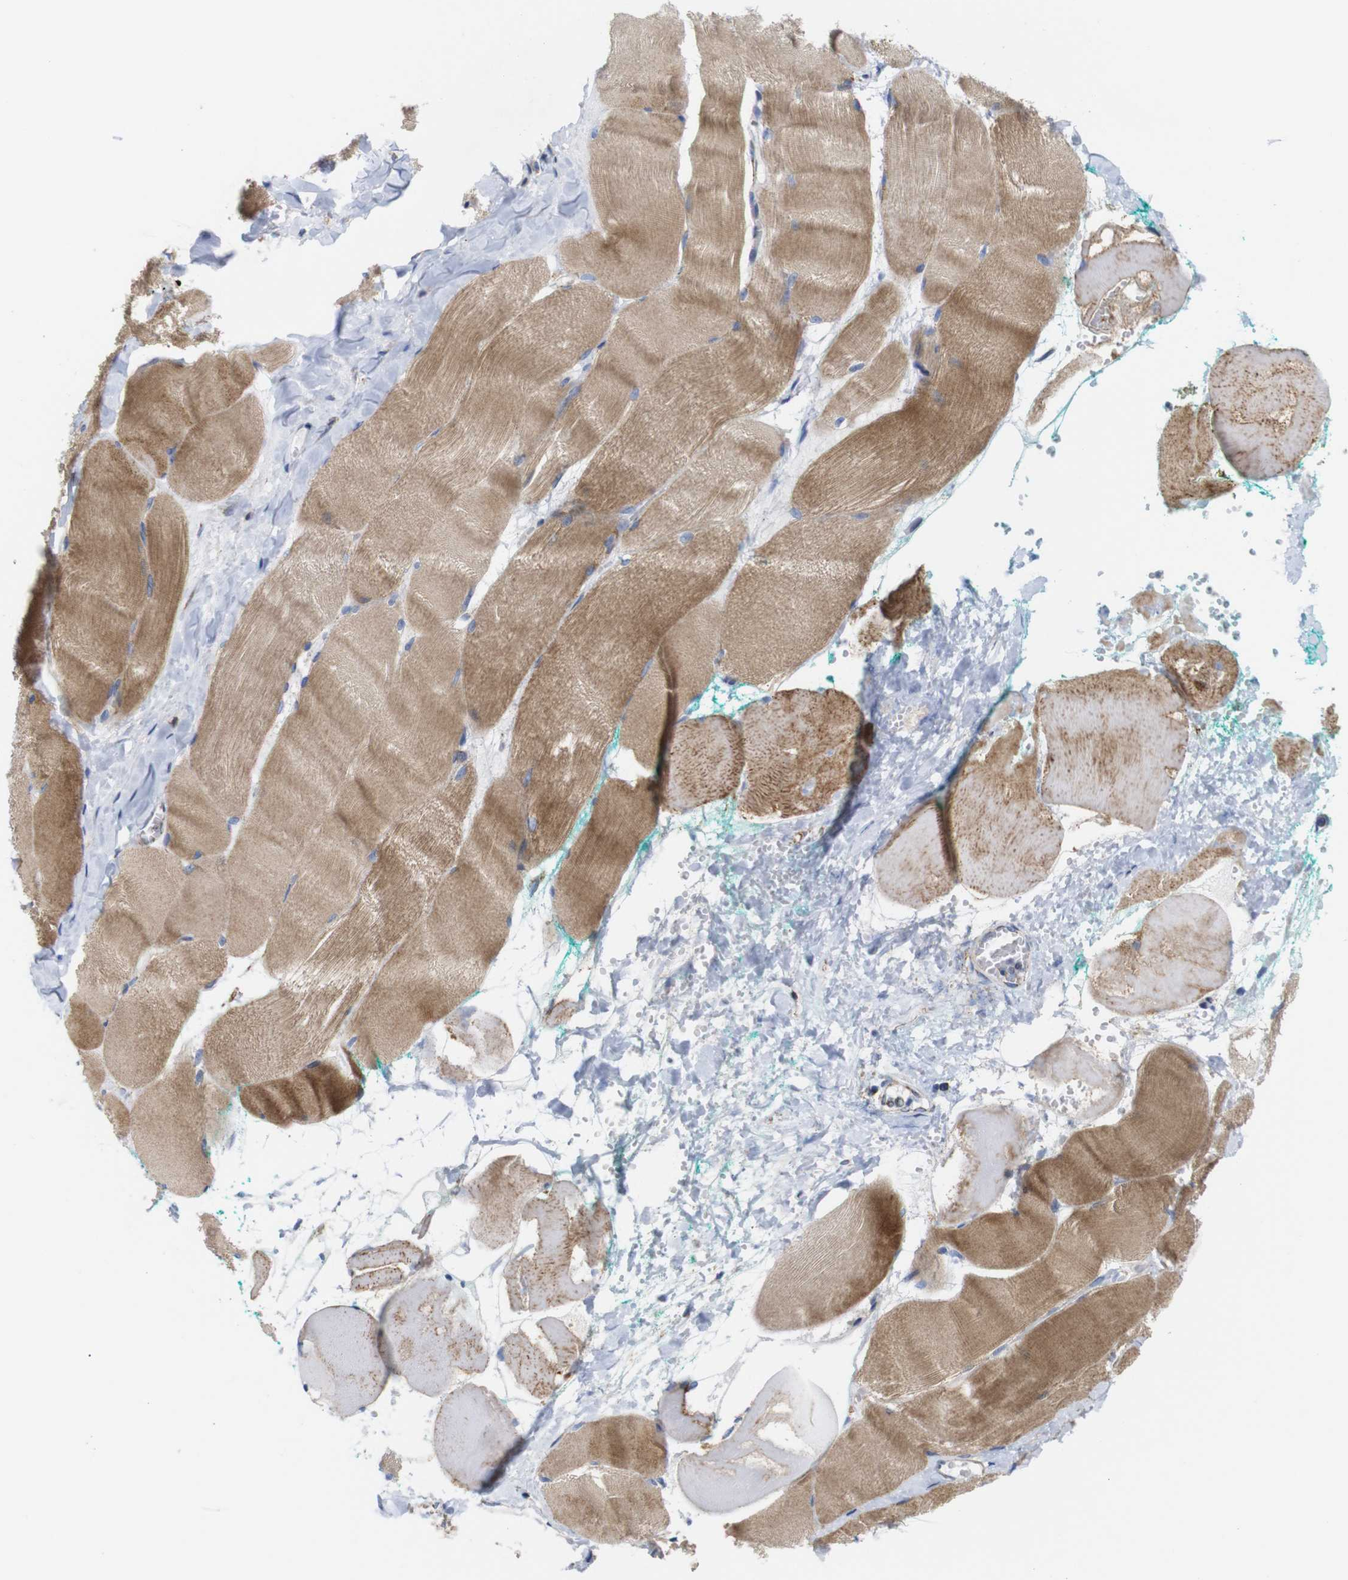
{"staining": {"intensity": "moderate", "quantity": ">75%", "location": "cytoplasmic/membranous"}, "tissue": "skeletal muscle", "cell_type": "Myocytes", "image_type": "normal", "snomed": [{"axis": "morphology", "description": "Normal tissue, NOS"}, {"axis": "morphology", "description": "Squamous cell carcinoma, NOS"}, {"axis": "topography", "description": "Skeletal muscle"}], "caption": "This is an image of IHC staining of normal skeletal muscle, which shows moderate staining in the cytoplasmic/membranous of myocytes.", "gene": "FAM171B", "patient": {"sex": "male", "age": 51}}